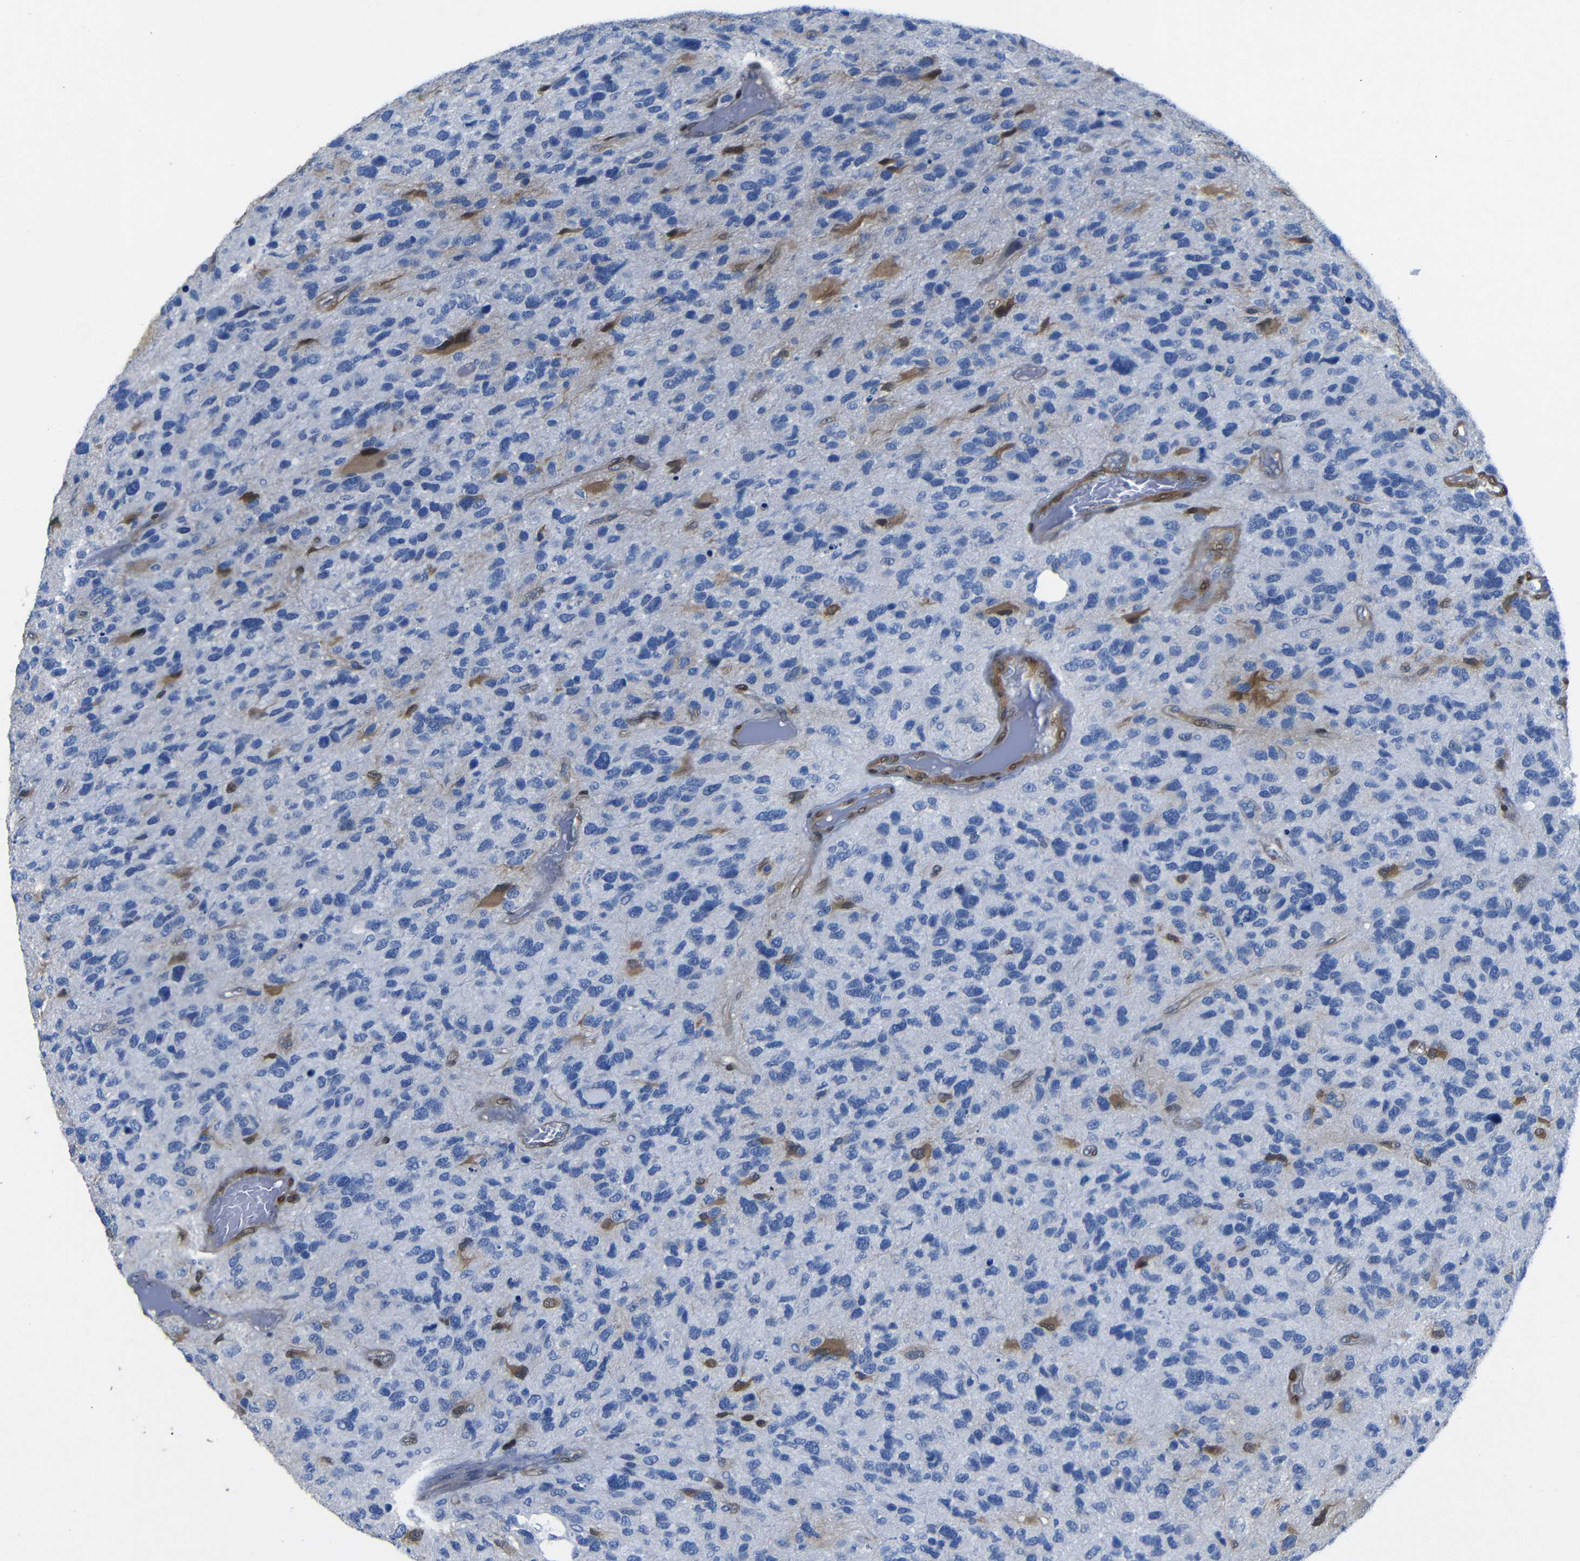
{"staining": {"intensity": "negative", "quantity": "none", "location": "none"}, "tissue": "glioma", "cell_type": "Tumor cells", "image_type": "cancer", "snomed": [{"axis": "morphology", "description": "Glioma, malignant, High grade"}, {"axis": "topography", "description": "Brain"}], "caption": "The micrograph displays no staining of tumor cells in glioma. (DAB (3,3'-diaminobenzidine) immunohistochemistry (IHC) with hematoxylin counter stain).", "gene": "YAP1", "patient": {"sex": "female", "age": 58}}